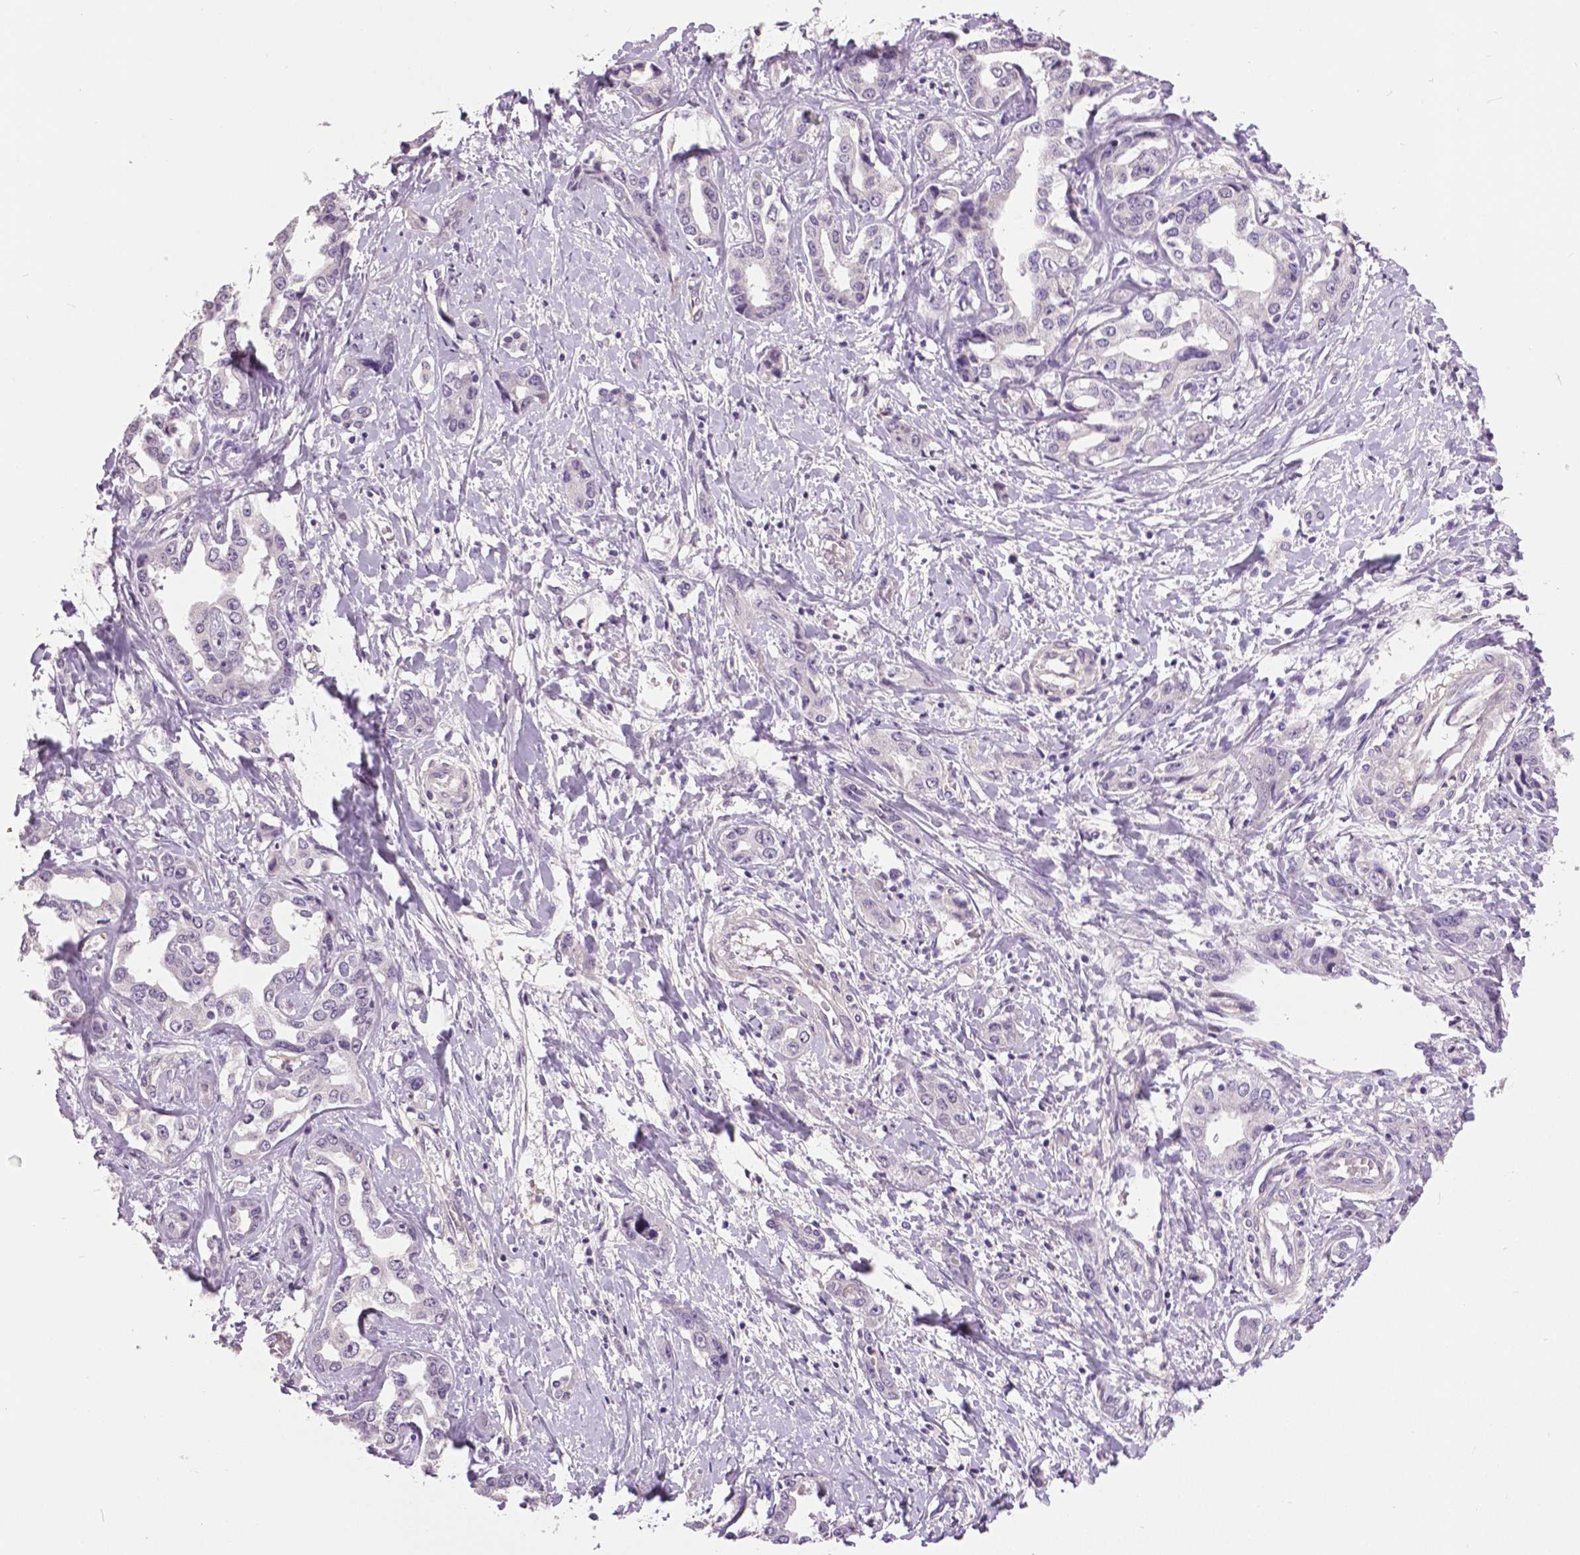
{"staining": {"intensity": "negative", "quantity": "none", "location": "none"}, "tissue": "liver cancer", "cell_type": "Tumor cells", "image_type": "cancer", "snomed": [{"axis": "morphology", "description": "Cholangiocarcinoma"}, {"axis": "topography", "description": "Liver"}], "caption": "Immunohistochemistry of human liver cancer shows no expression in tumor cells.", "gene": "FOXA1", "patient": {"sex": "male", "age": 59}}